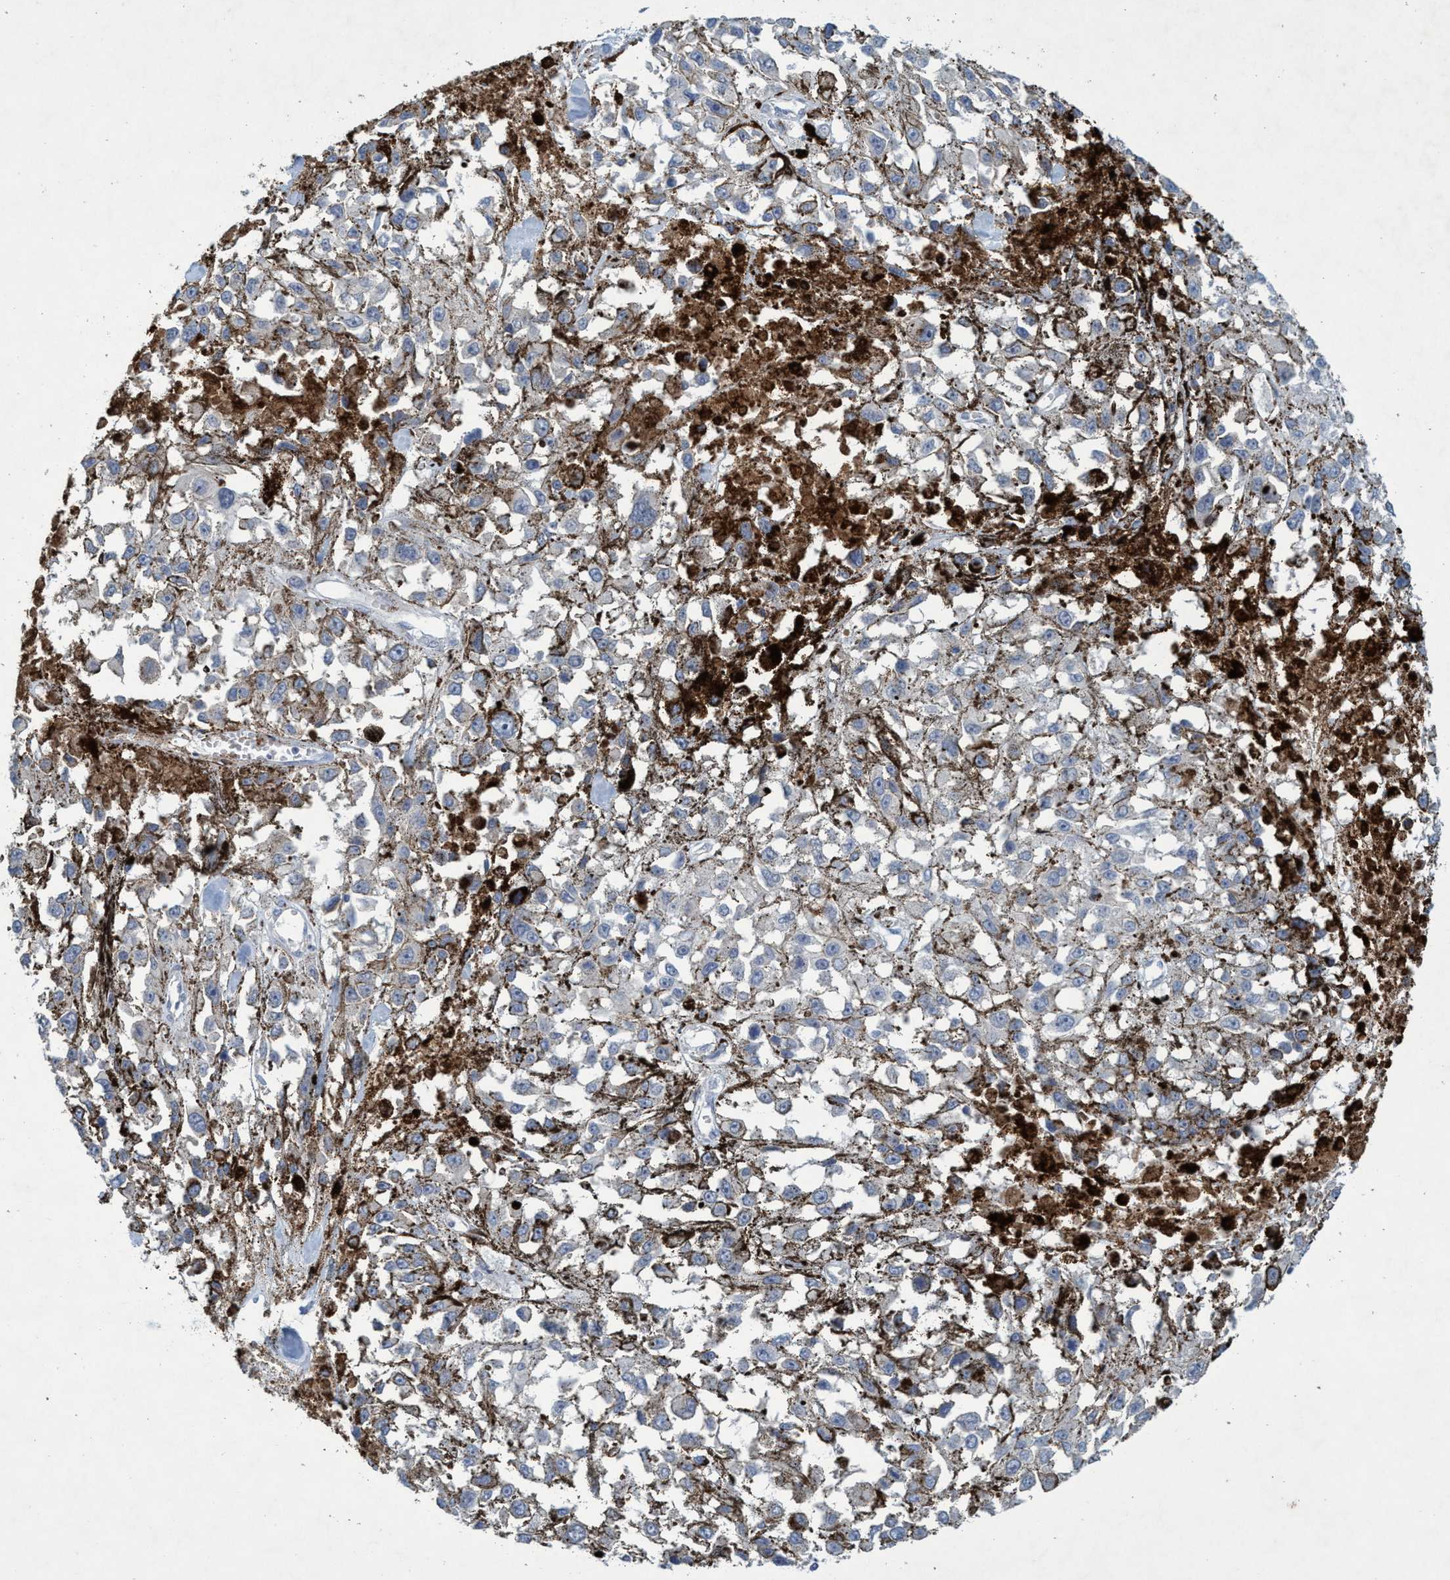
{"staining": {"intensity": "negative", "quantity": "none", "location": "none"}, "tissue": "melanoma", "cell_type": "Tumor cells", "image_type": "cancer", "snomed": [{"axis": "morphology", "description": "Malignant melanoma, Metastatic site"}, {"axis": "topography", "description": "Lymph node"}], "caption": "IHC photomicrograph of neoplastic tissue: malignant melanoma (metastatic site) stained with DAB demonstrates no significant protein staining in tumor cells.", "gene": "RNF208", "patient": {"sex": "male", "age": 59}}